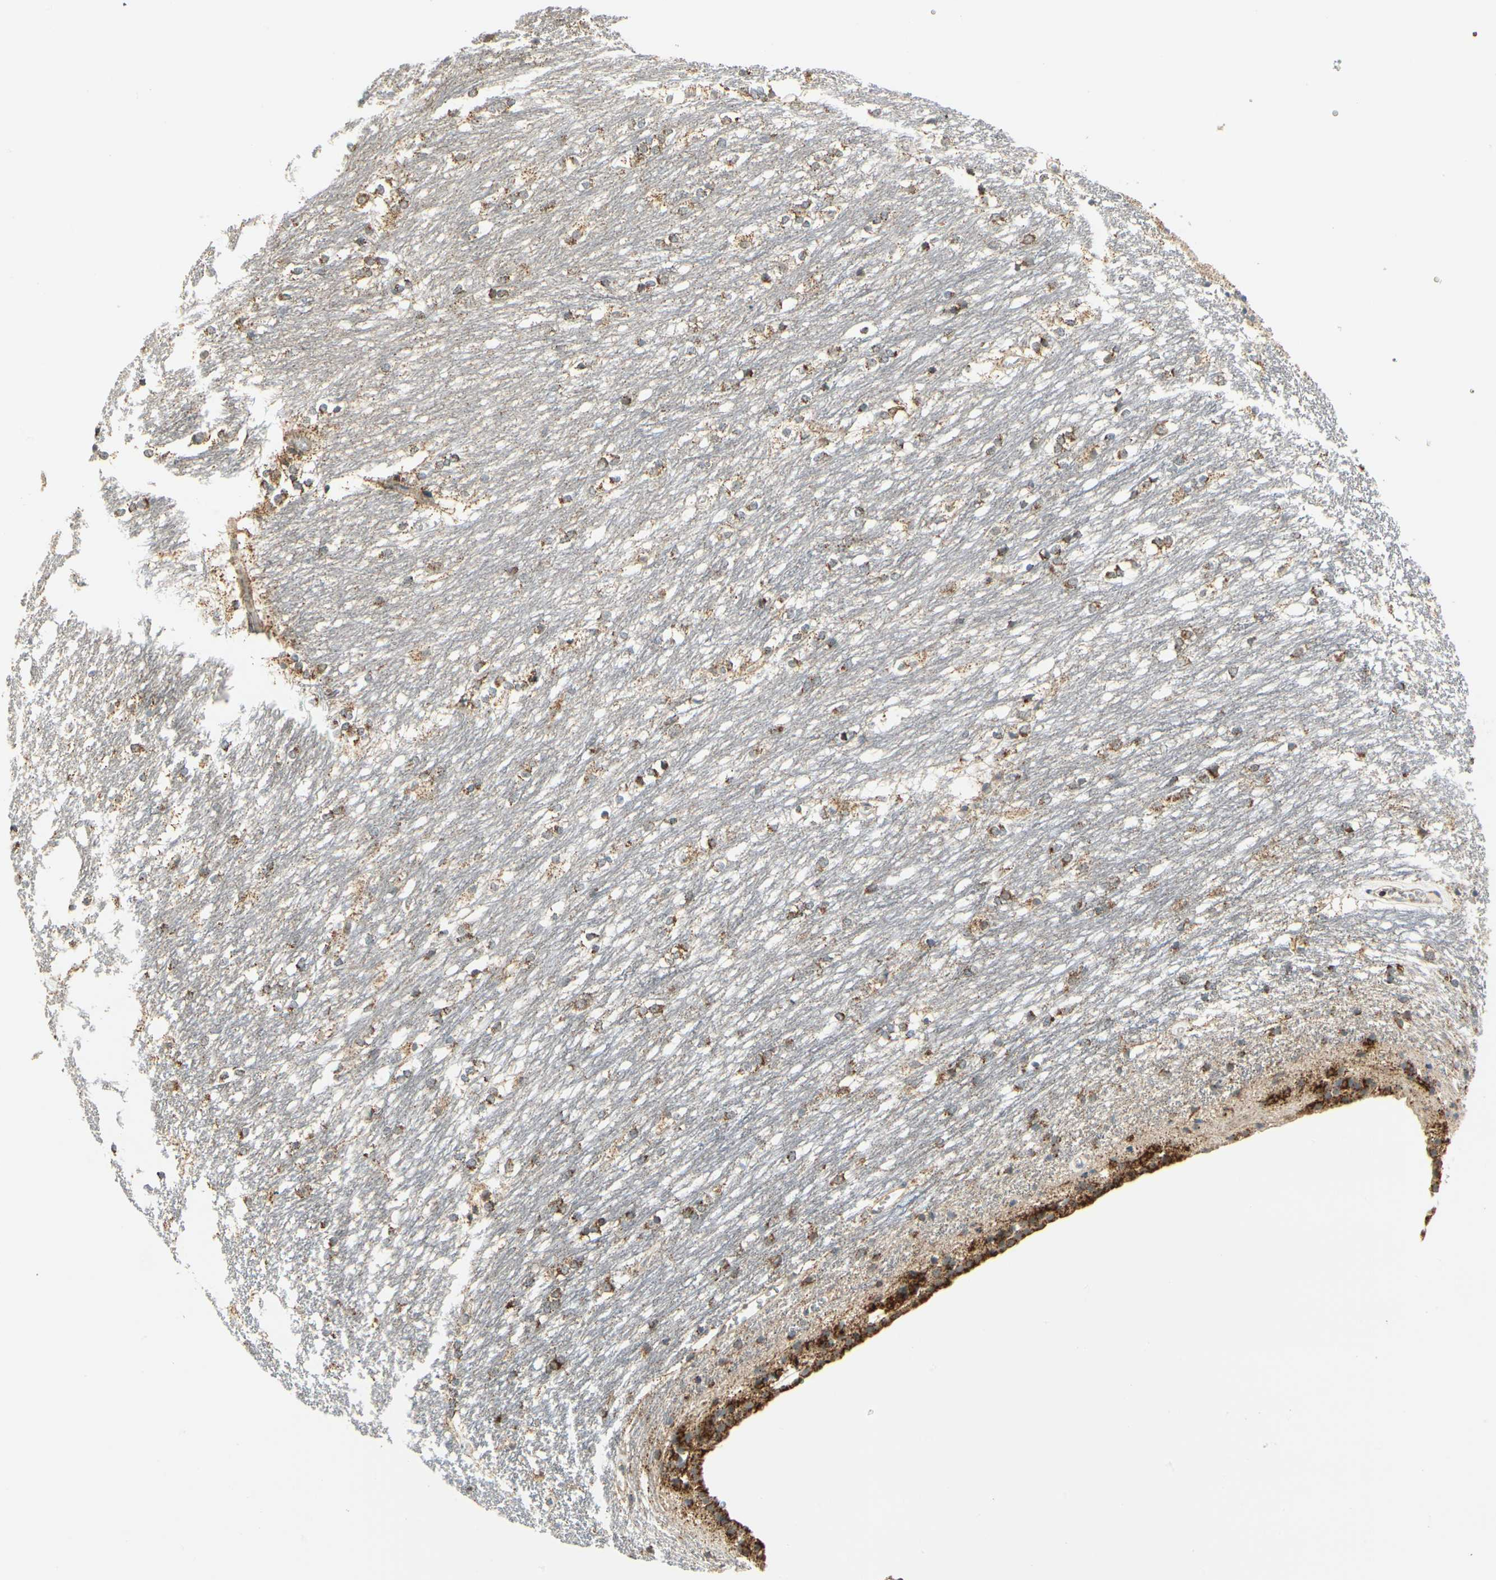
{"staining": {"intensity": "moderate", "quantity": ">75%", "location": "cytoplasmic/membranous"}, "tissue": "caudate", "cell_type": "Glial cells", "image_type": "normal", "snomed": [{"axis": "morphology", "description": "Normal tissue, NOS"}, {"axis": "topography", "description": "Lateral ventricle wall"}], "caption": "The immunohistochemical stain shows moderate cytoplasmic/membranous staining in glial cells of normal caudate. The staining was performed using DAB (3,3'-diaminobenzidine) to visualize the protein expression in brown, while the nuclei were stained in blue with hematoxylin (Magnification: 20x).", "gene": "EPHB3", "patient": {"sex": "female", "age": 19}}